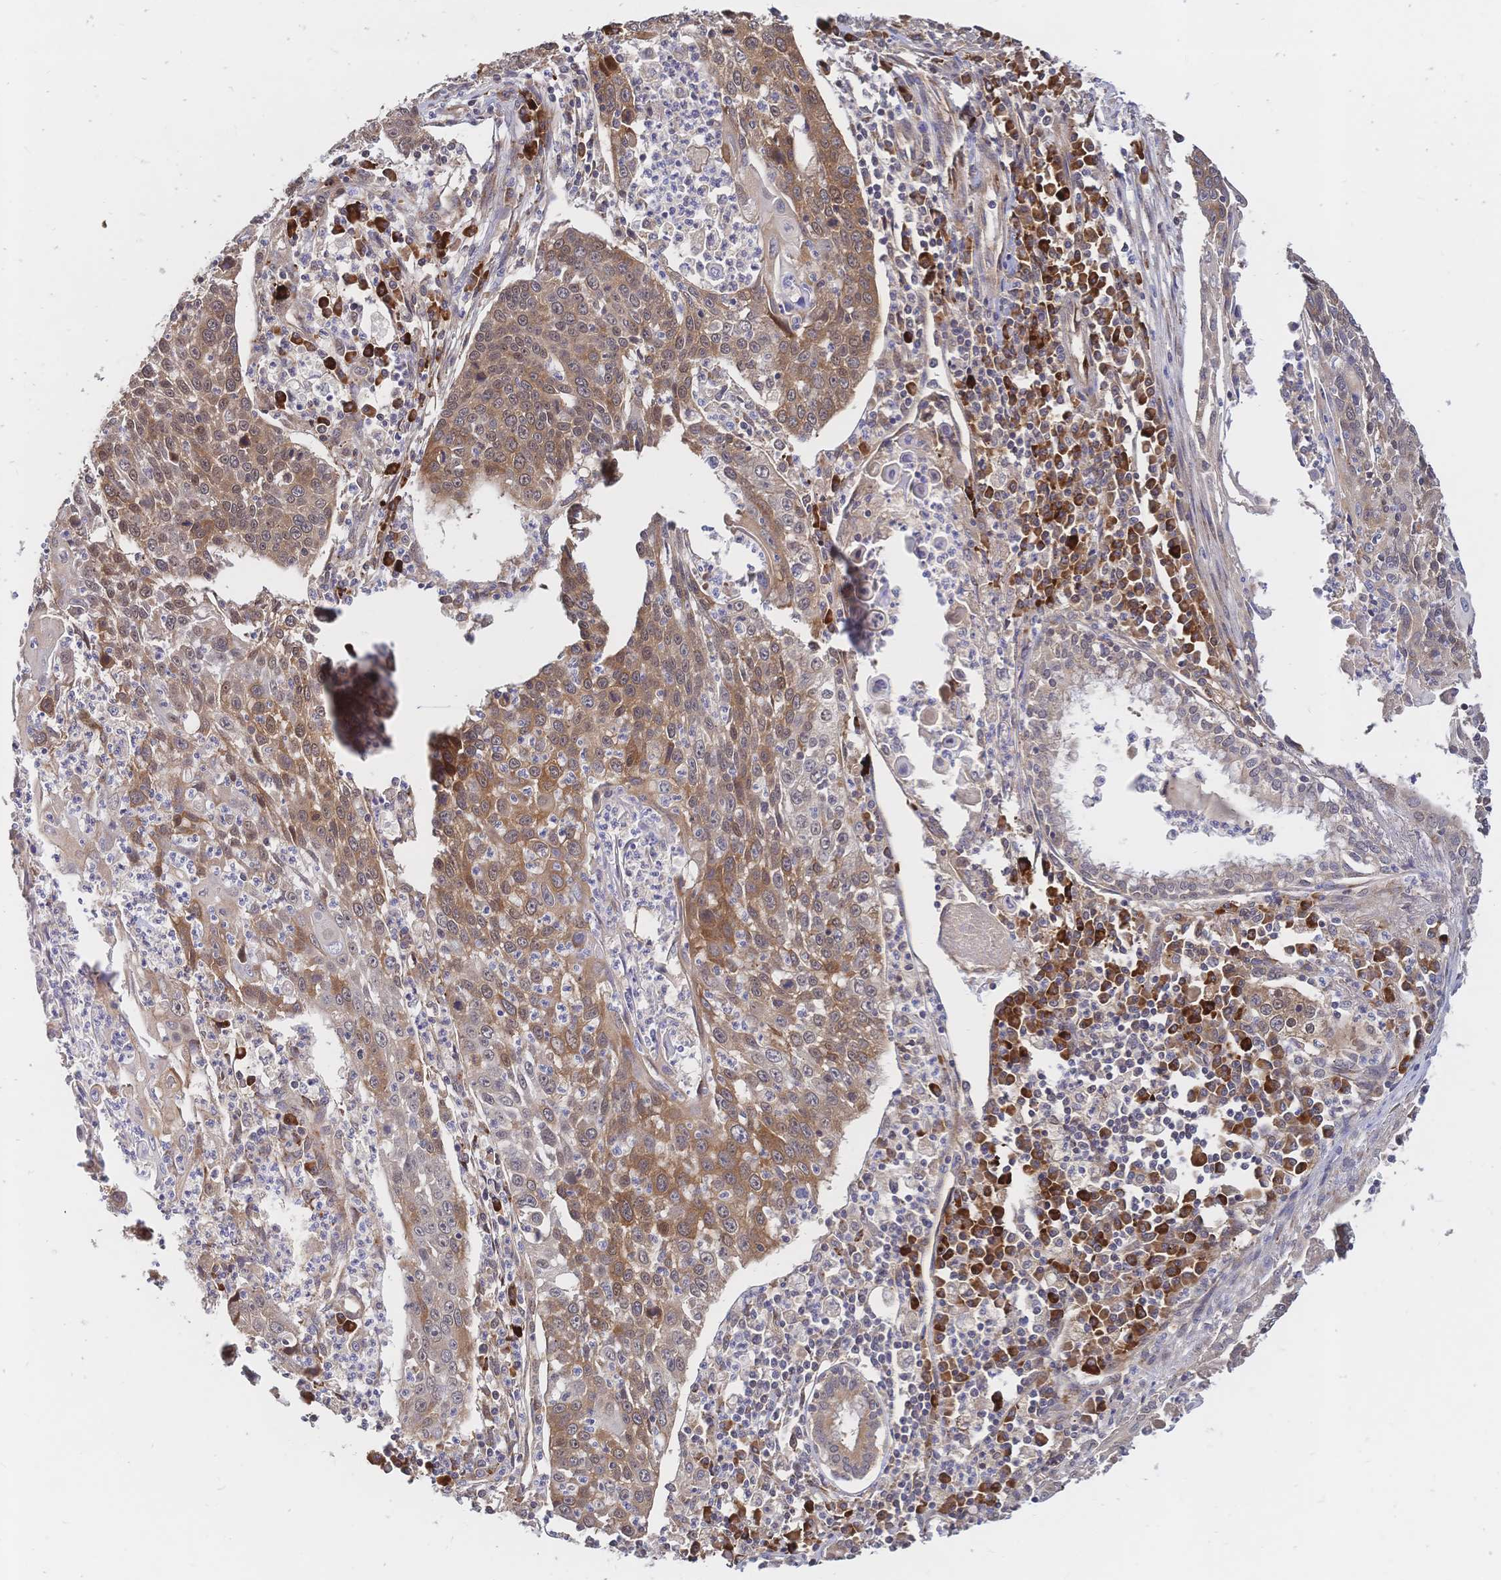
{"staining": {"intensity": "moderate", "quantity": ">75%", "location": "cytoplasmic/membranous"}, "tissue": "lung cancer", "cell_type": "Tumor cells", "image_type": "cancer", "snomed": [{"axis": "morphology", "description": "Squamous cell carcinoma, NOS"}, {"axis": "morphology", "description": "Squamous cell carcinoma, metastatic, NOS"}, {"axis": "topography", "description": "Lung"}, {"axis": "topography", "description": "Pleura, NOS"}], "caption": "Protein analysis of lung cancer (squamous cell carcinoma) tissue shows moderate cytoplasmic/membranous staining in about >75% of tumor cells.", "gene": "LMO4", "patient": {"sex": "male", "age": 72}}